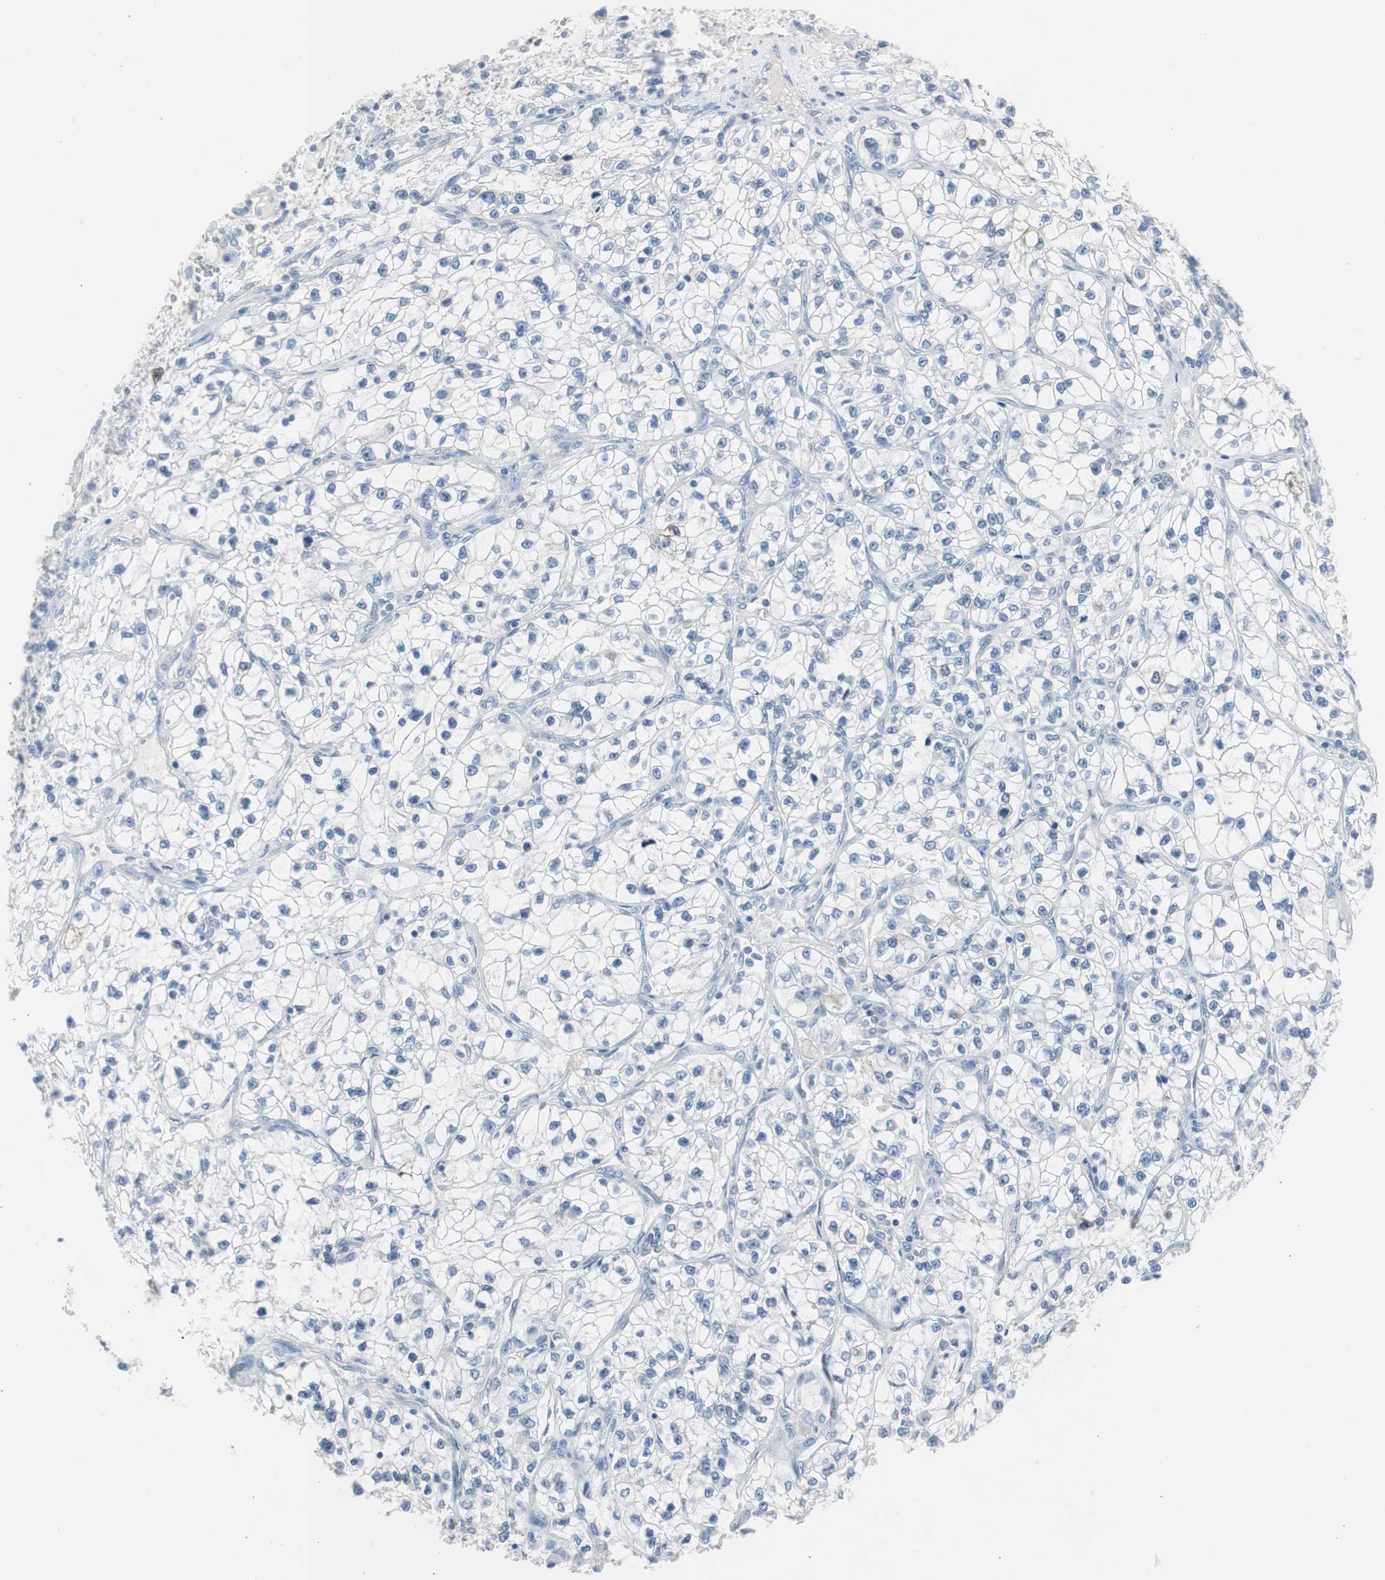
{"staining": {"intensity": "negative", "quantity": "none", "location": "none"}, "tissue": "renal cancer", "cell_type": "Tumor cells", "image_type": "cancer", "snomed": [{"axis": "morphology", "description": "Adenocarcinoma, NOS"}, {"axis": "topography", "description": "Kidney"}], "caption": "Protein analysis of renal adenocarcinoma exhibits no significant positivity in tumor cells.", "gene": "TK1", "patient": {"sex": "female", "age": 57}}